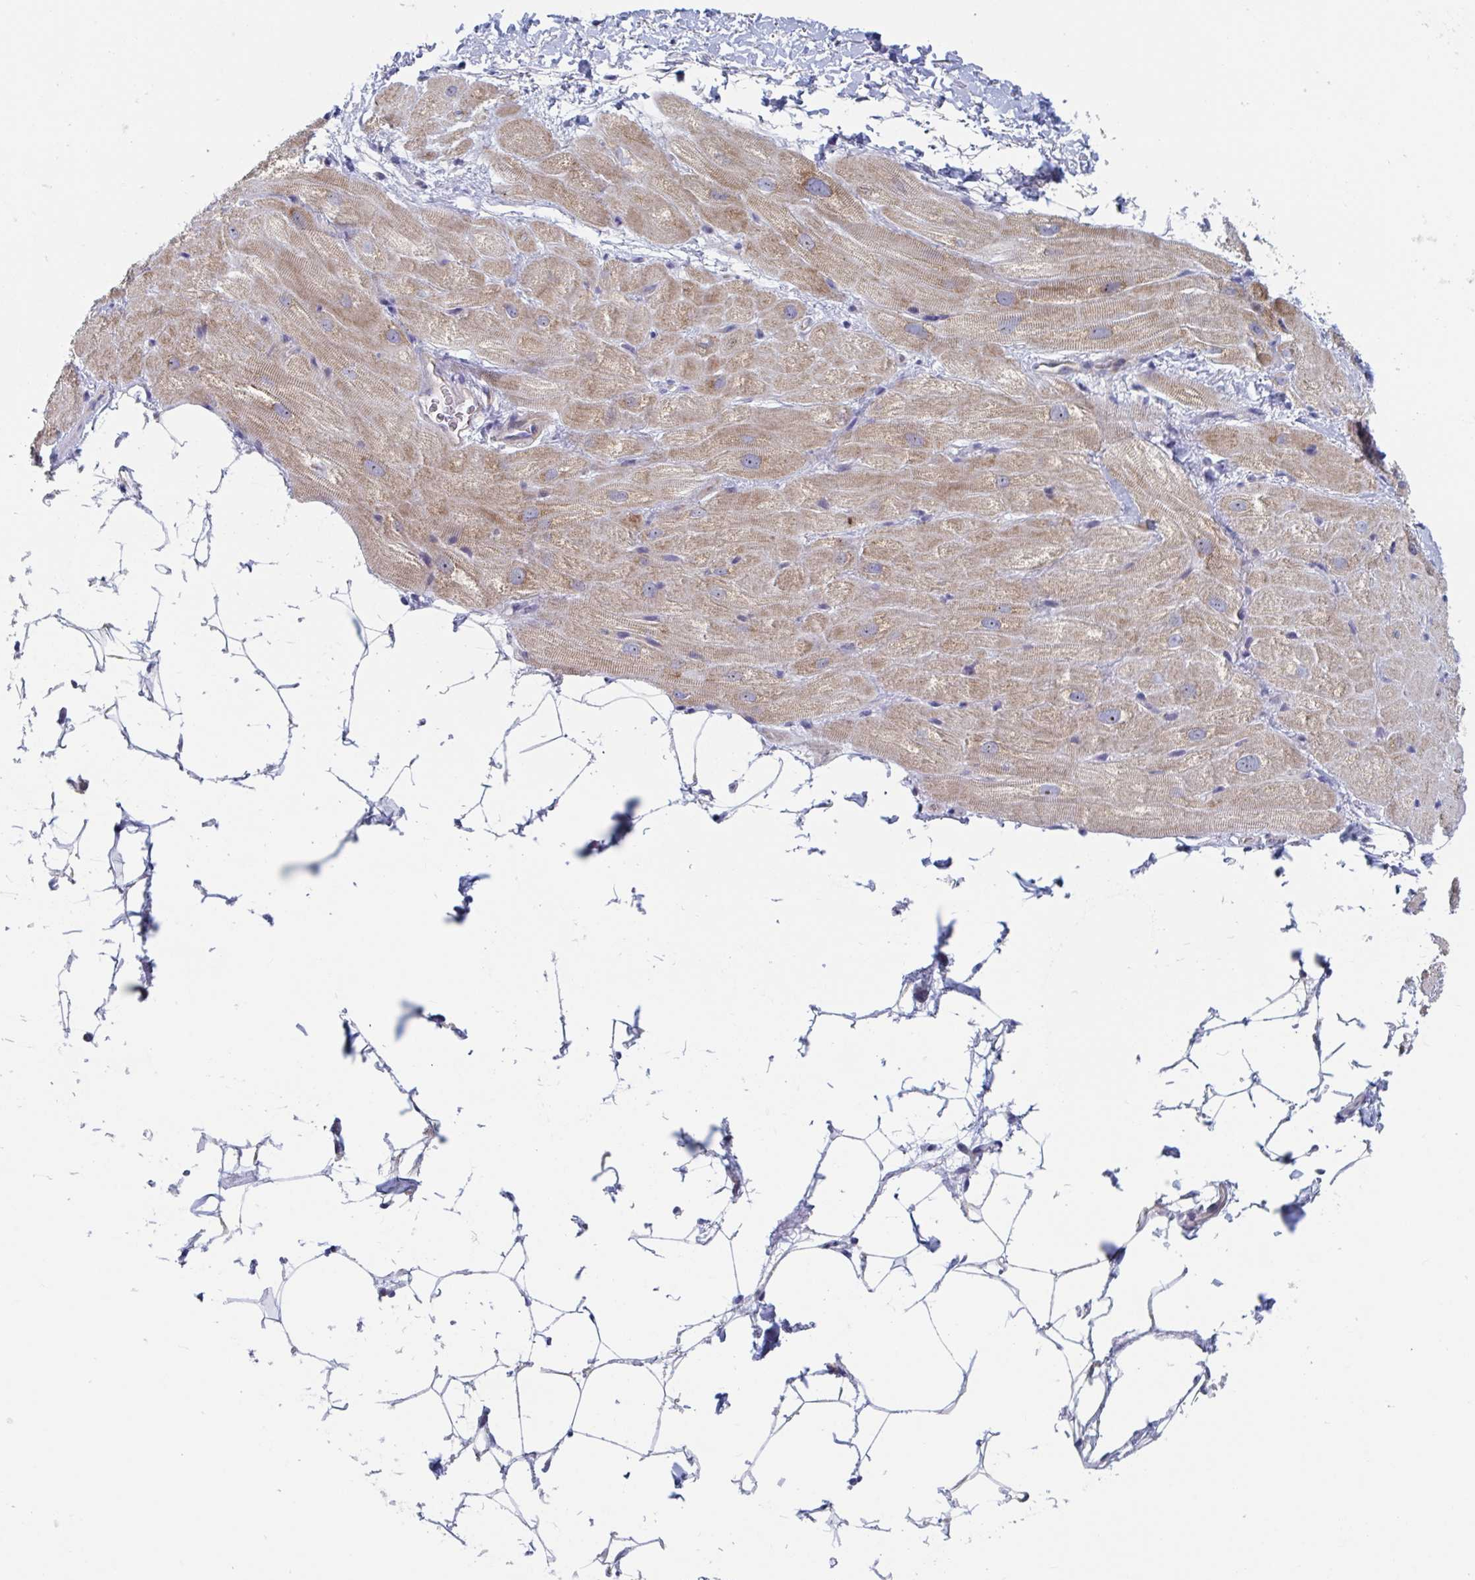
{"staining": {"intensity": "moderate", "quantity": "25%-75%", "location": "cytoplasmic/membranous"}, "tissue": "heart muscle", "cell_type": "Cardiomyocytes", "image_type": "normal", "snomed": [{"axis": "morphology", "description": "Normal tissue, NOS"}, {"axis": "topography", "description": "Heart"}], "caption": "Immunohistochemical staining of normal human heart muscle demonstrates 25%-75% levels of moderate cytoplasmic/membranous protein positivity in approximately 25%-75% of cardiomyocytes.", "gene": "MRPL53", "patient": {"sex": "male", "age": 62}}